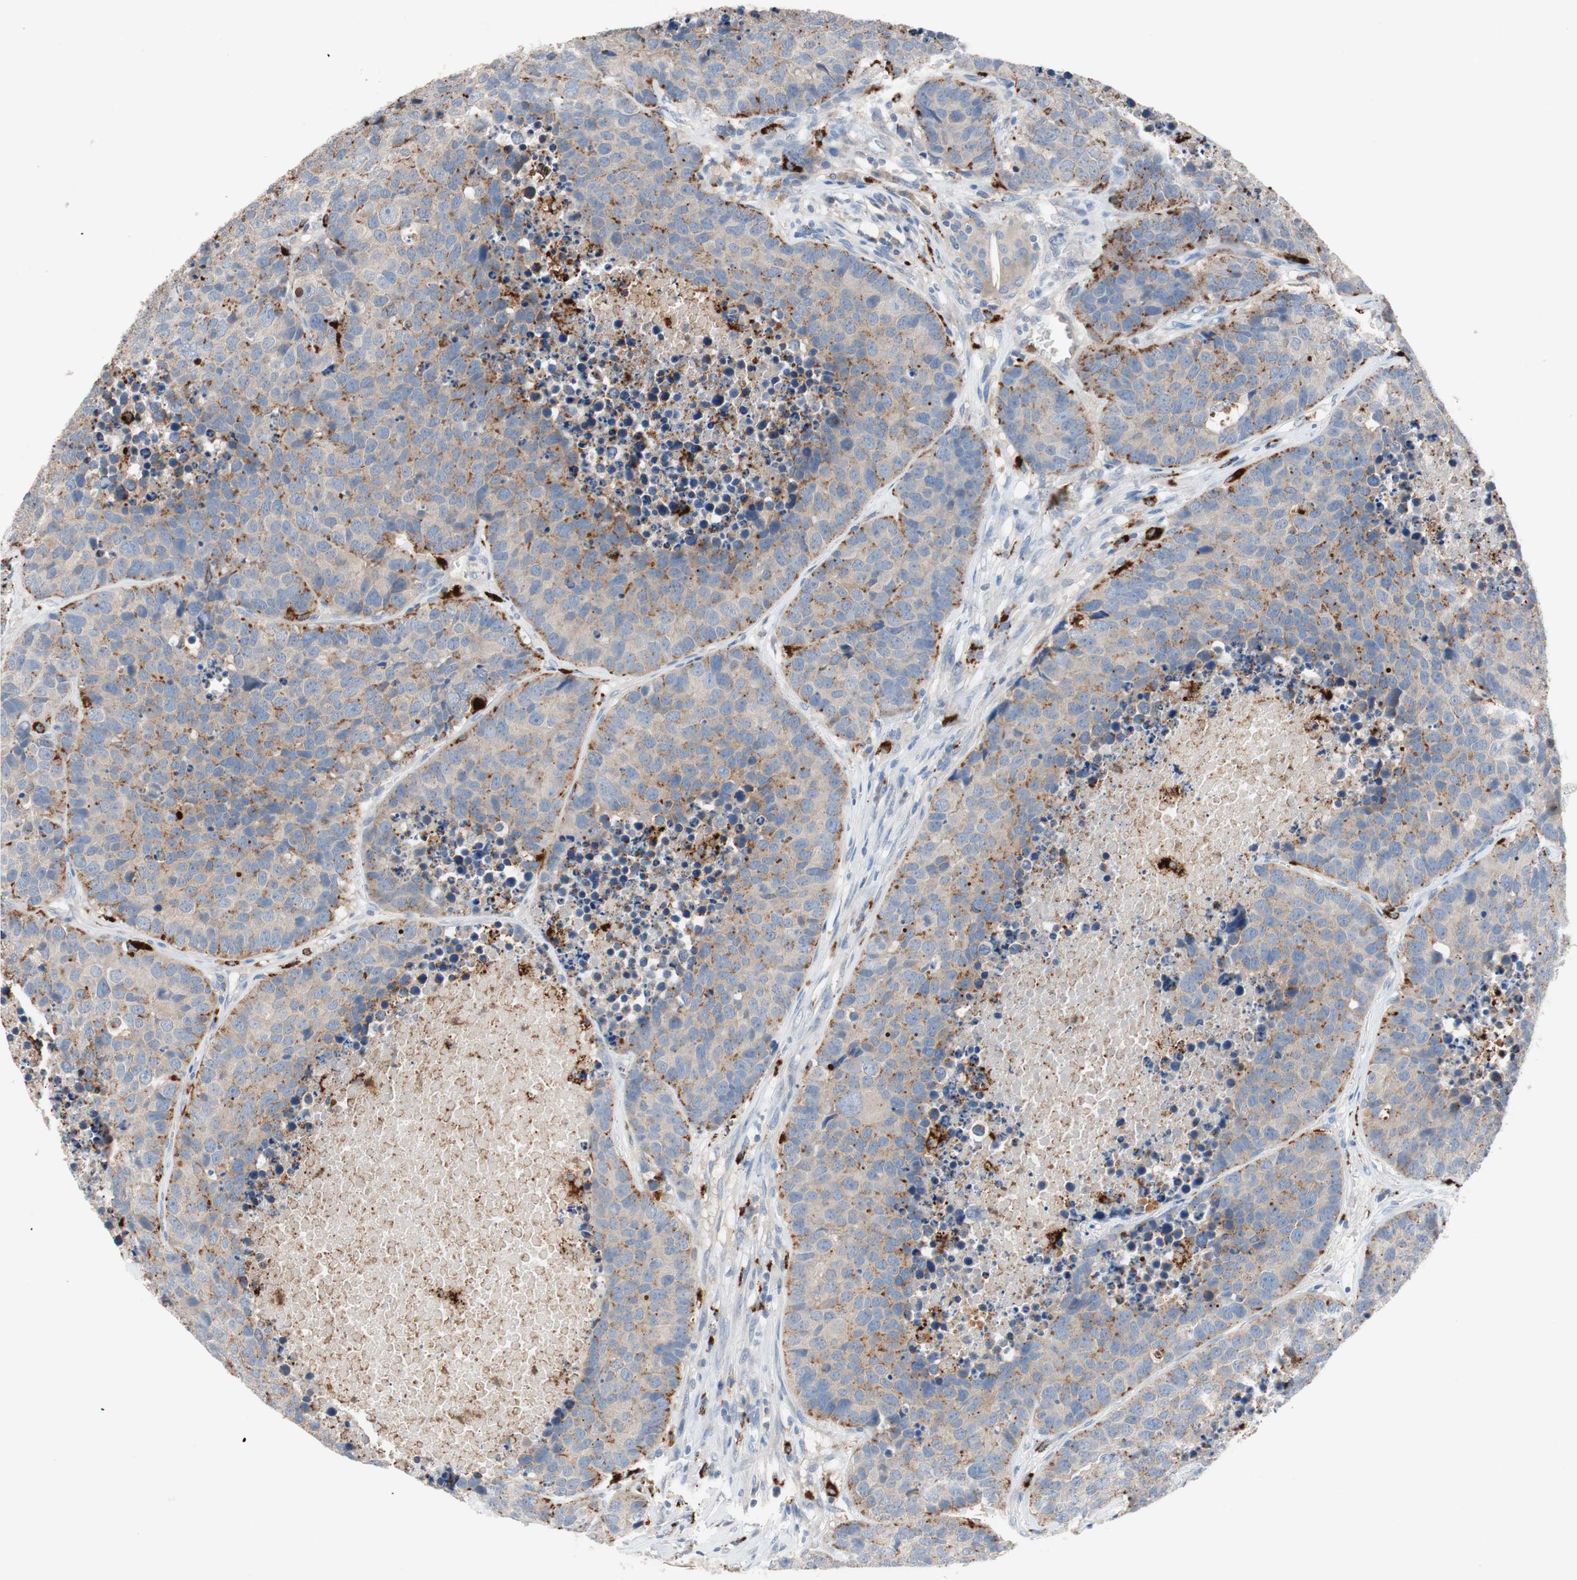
{"staining": {"intensity": "weak", "quantity": "25%-75%", "location": "cytoplasmic/membranous"}, "tissue": "carcinoid", "cell_type": "Tumor cells", "image_type": "cancer", "snomed": [{"axis": "morphology", "description": "Carcinoid, malignant, NOS"}, {"axis": "topography", "description": "Lung"}], "caption": "An immunohistochemistry (IHC) histopathology image of tumor tissue is shown. Protein staining in brown labels weak cytoplasmic/membranous positivity in malignant carcinoid within tumor cells. The staining was performed using DAB, with brown indicating positive protein expression. Nuclei are stained blue with hematoxylin.", "gene": "CLEC4D", "patient": {"sex": "male", "age": 60}}